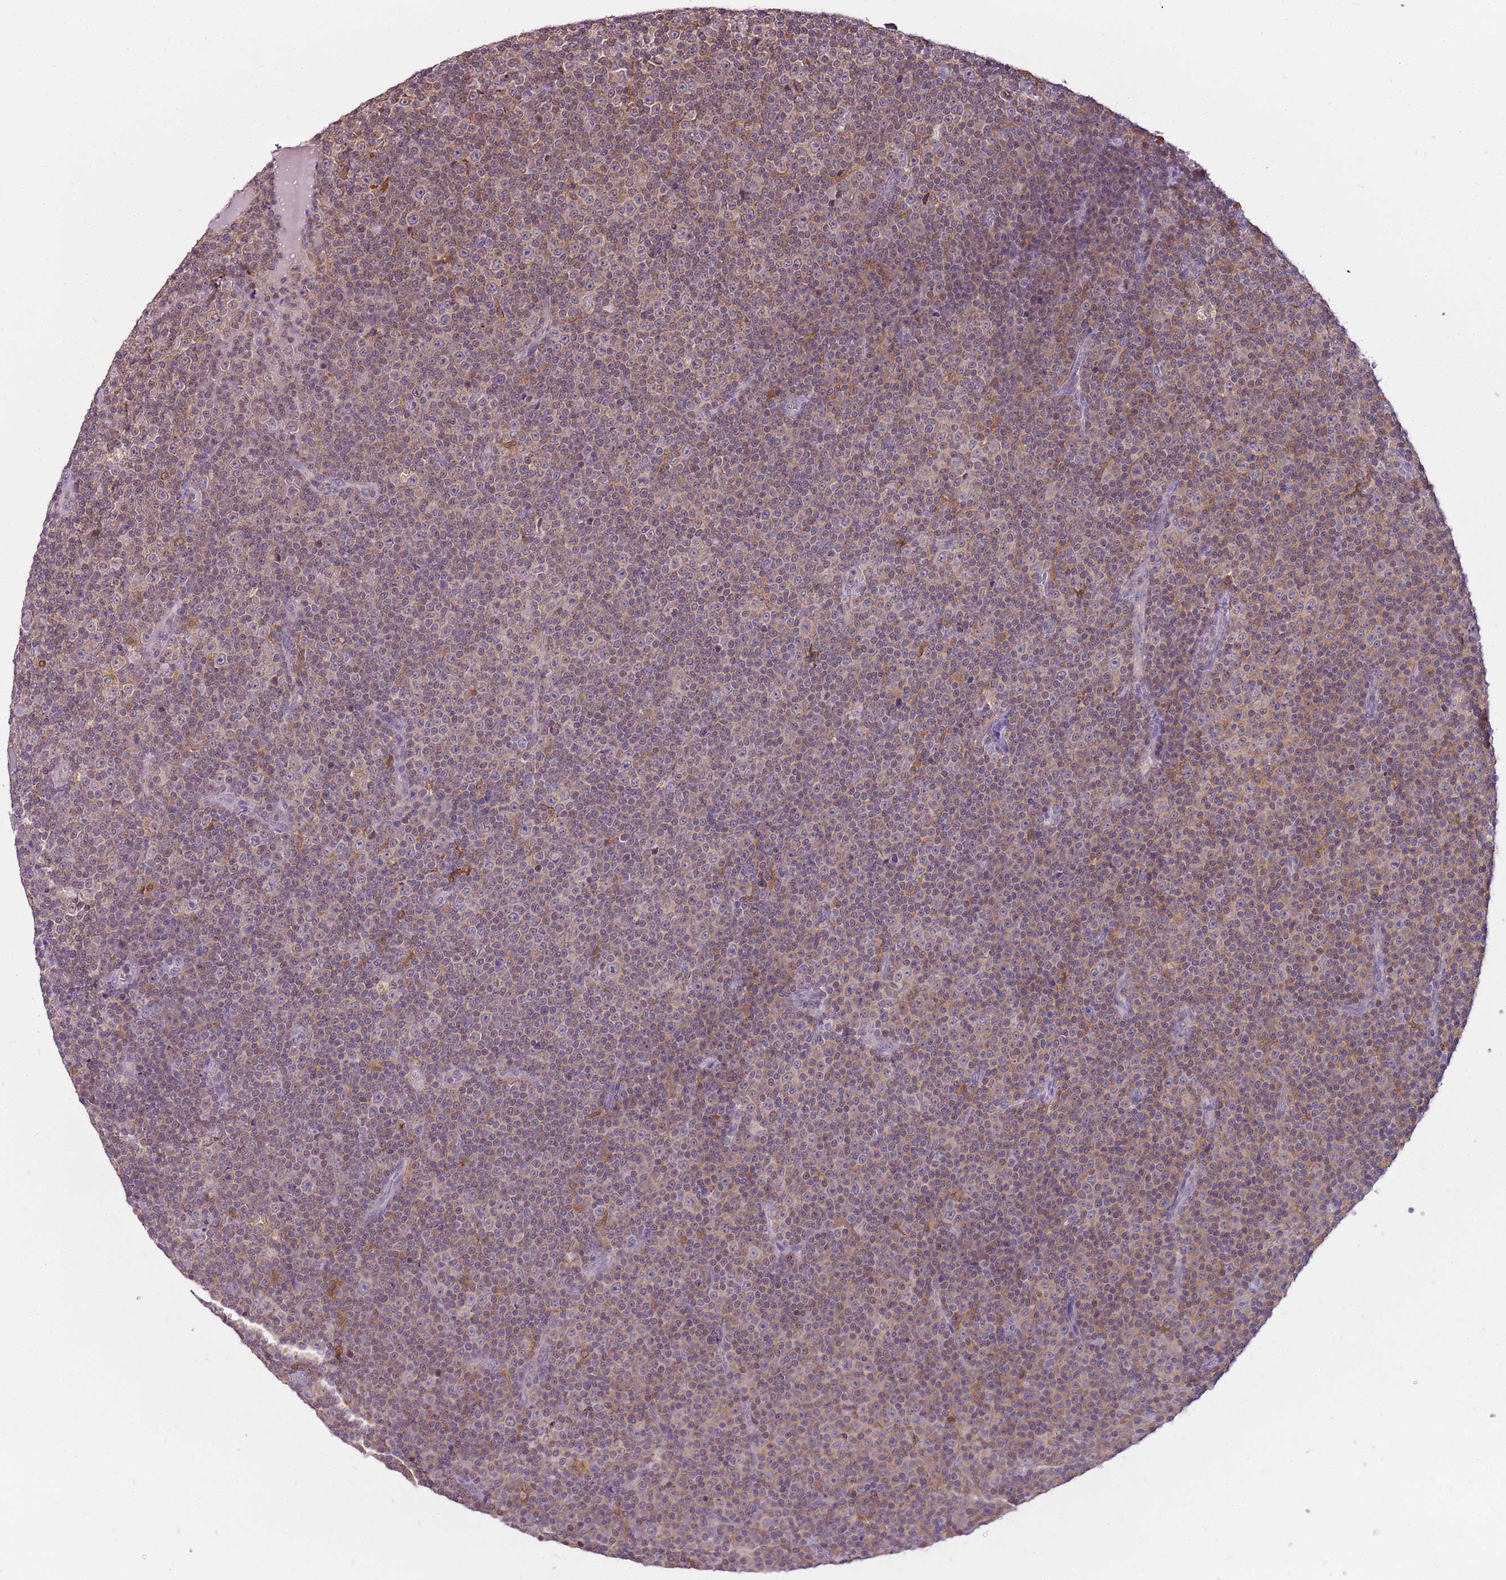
{"staining": {"intensity": "weak", "quantity": "<25%", "location": "cytoplasmic/membranous"}, "tissue": "lymphoma", "cell_type": "Tumor cells", "image_type": "cancer", "snomed": [{"axis": "morphology", "description": "Malignant lymphoma, non-Hodgkin's type, Low grade"}, {"axis": "topography", "description": "Lymph node"}], "caption": "Immunohistochemistry micrograph of human malignant lymphoma, non-Hodgkin's type (low-grade) stained for a protein (brown), which demonstrates no expression in tumor cells.", "gene": "CAPN7", "patient": {"sex": "female", "age": 67}}